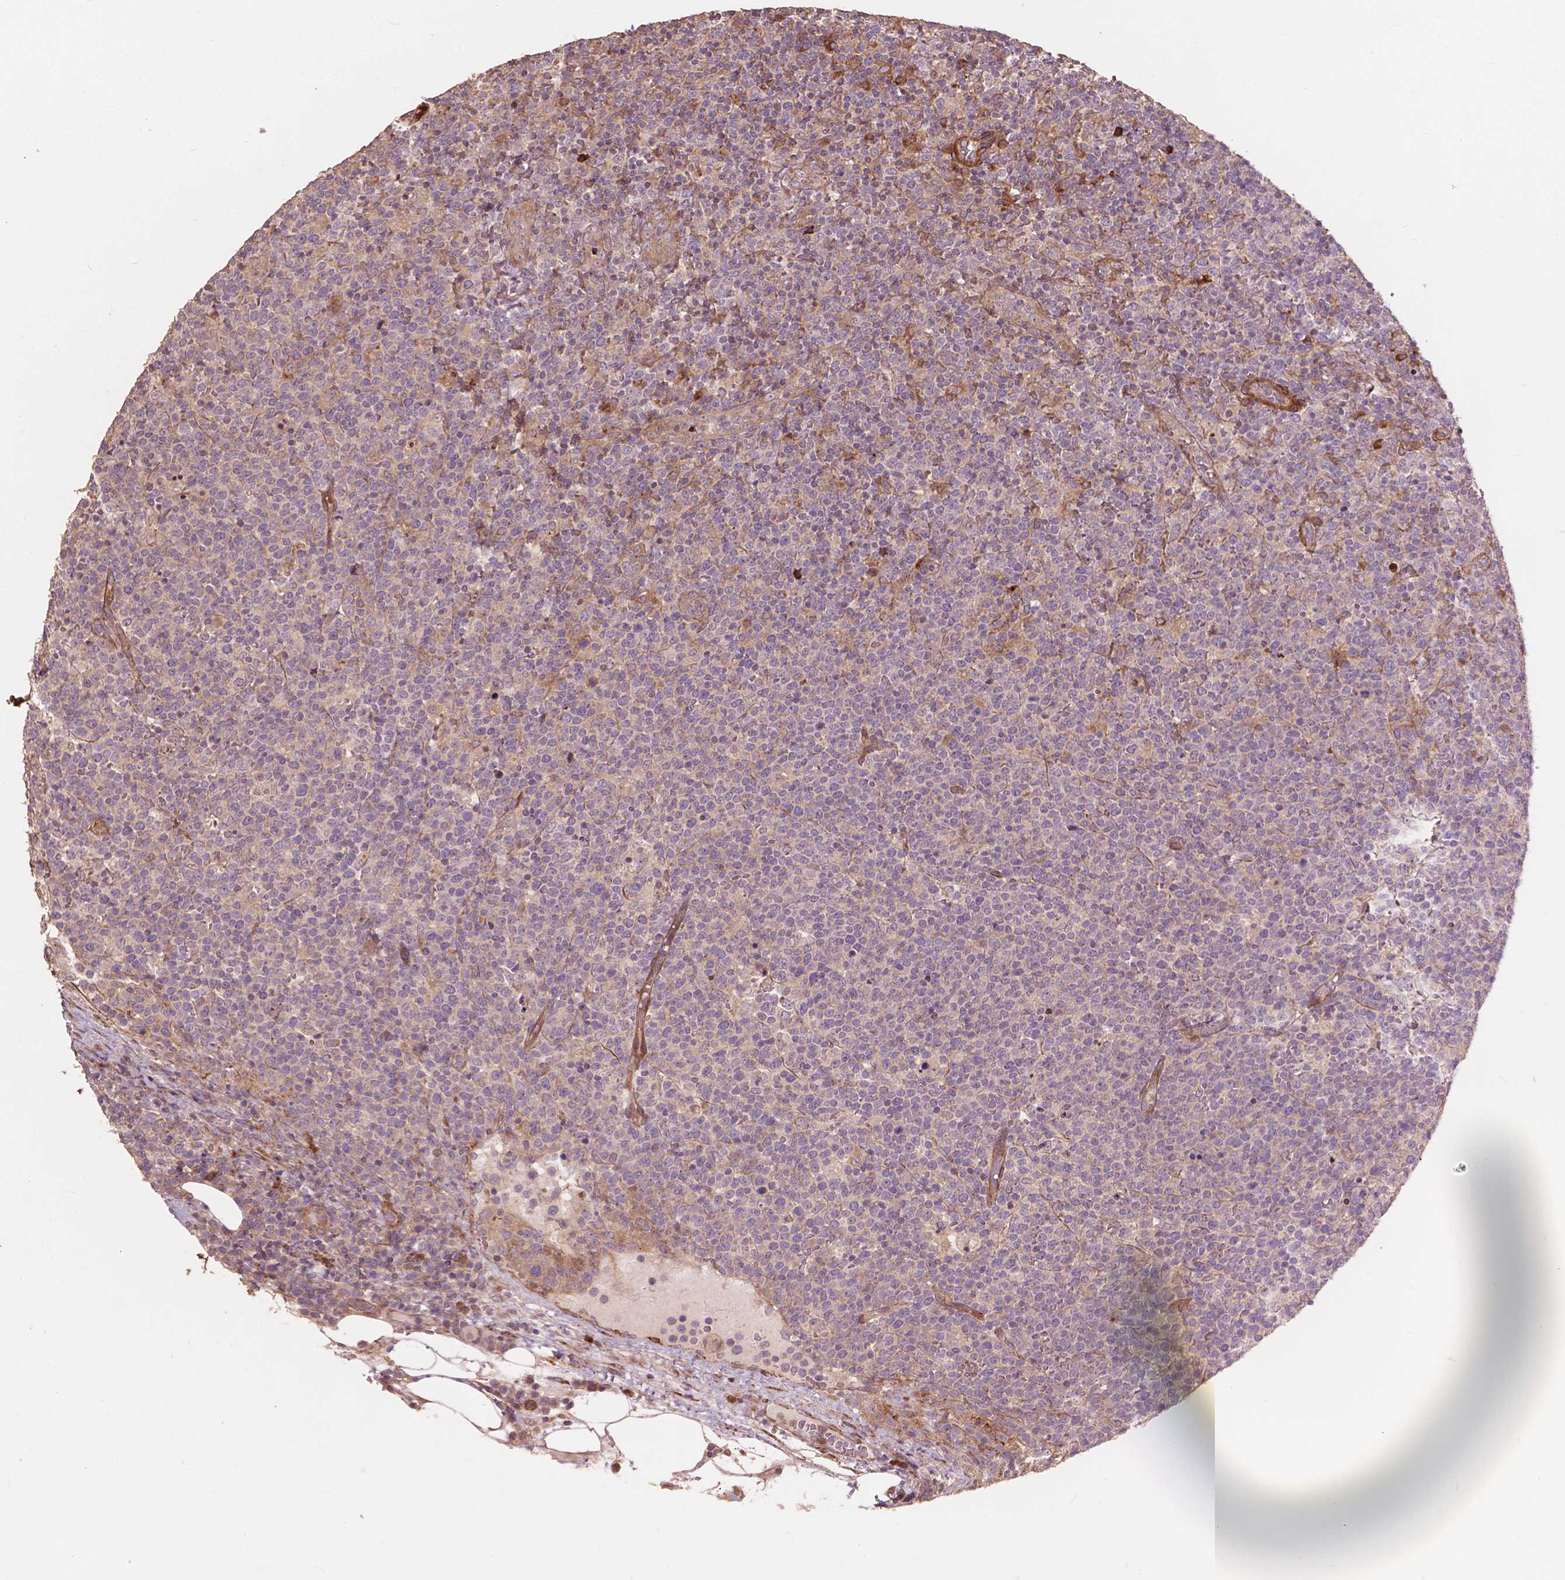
{"staining": {"intensity": "negative", "quantity": "none", "location": "none"}, "tissue": "lymphoma", "cell_type": "Tumor cells", "image_type": "cancer", "snomed": [{"axis": "morphology", "description": "Malignant lymphoma, non-Hodgkin's type, High grade"}, {"axis": "topography", "description": "Lymph node"}], "caption": "IHC of human high-grade malignant lymphoma, non-Hodgkin's type shows no staining in tumor cells.", "gene": "FNIP1", "patient": {"sex": "male", "age": 61}}